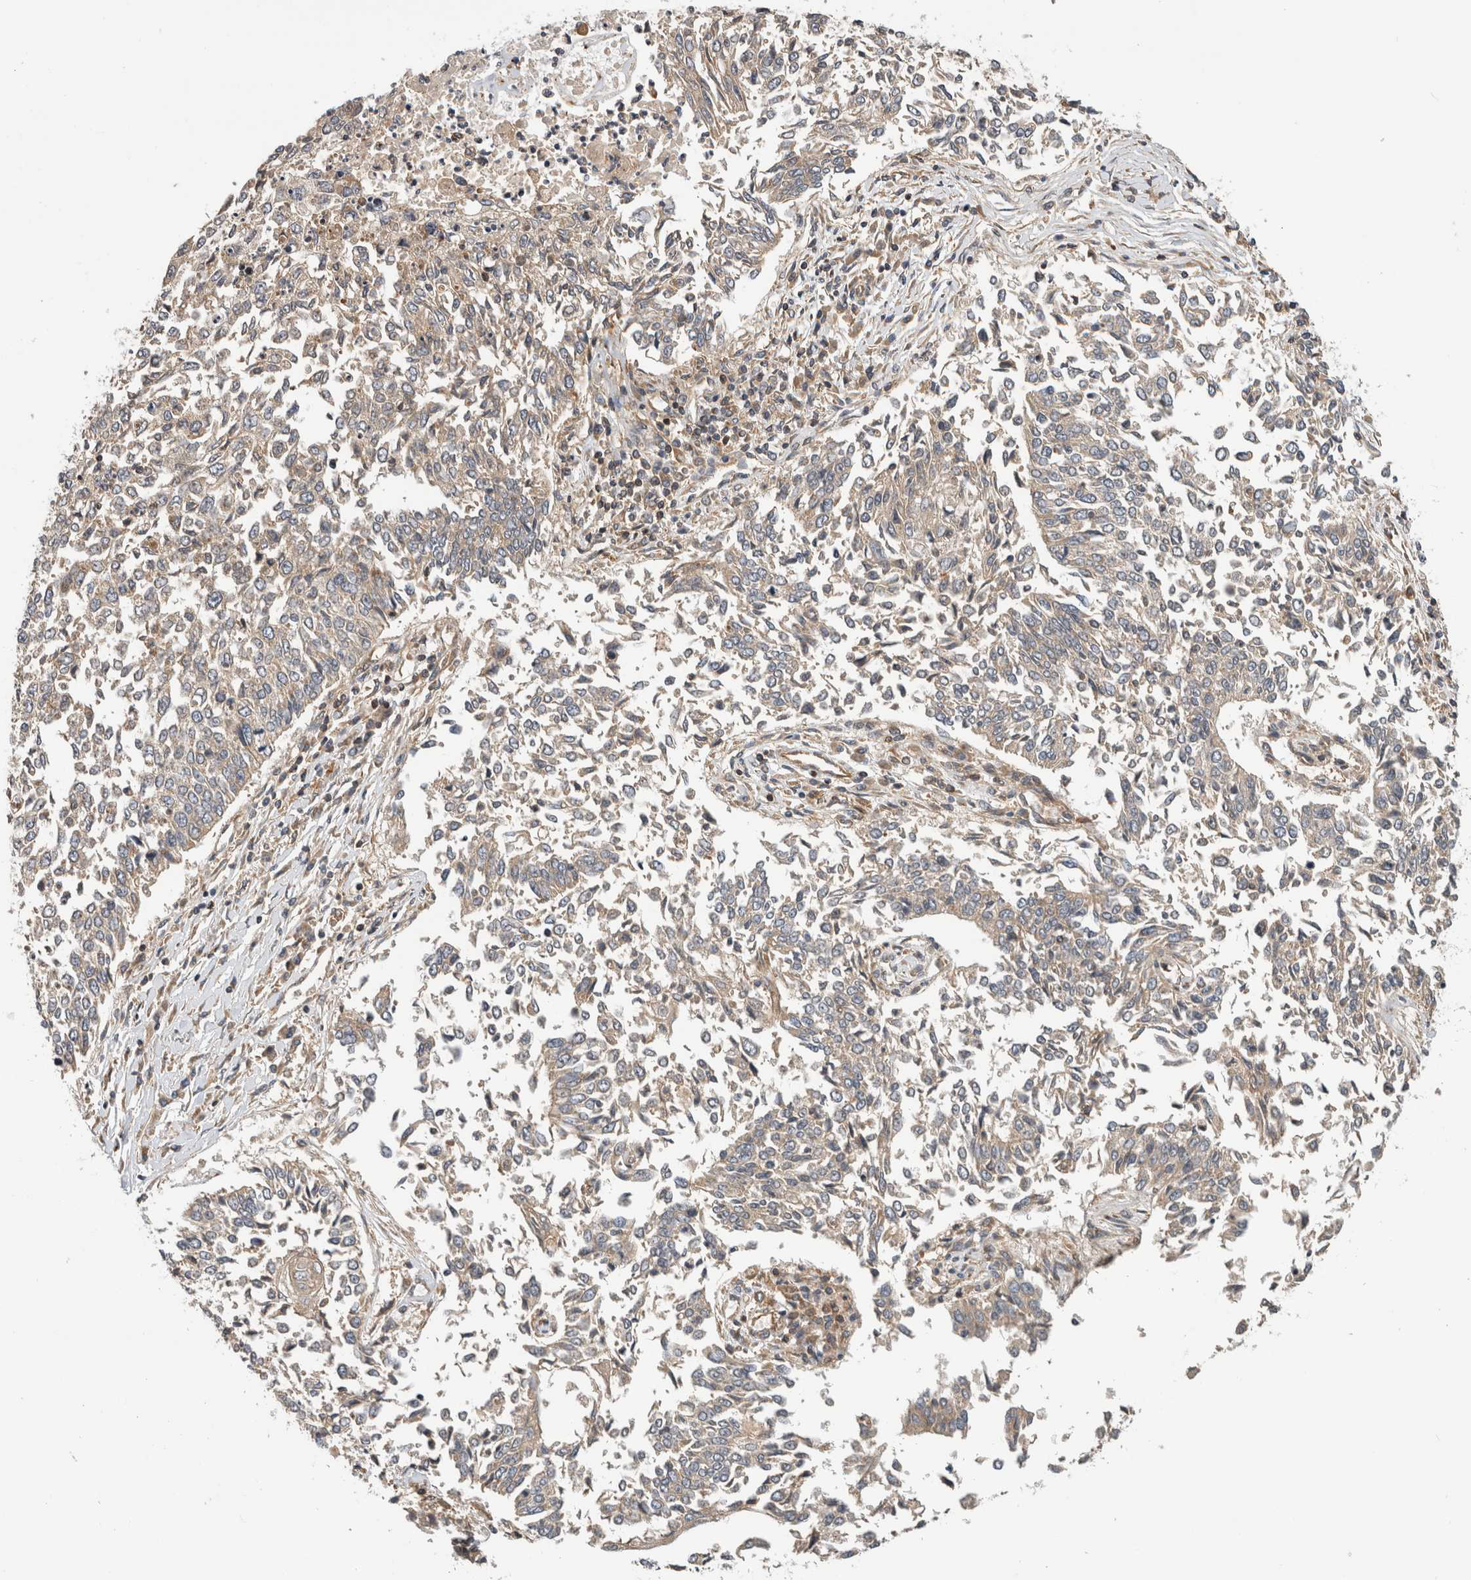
{"staining": {"intensity": "weak", "quantity": "<25%", "location": "cytoplasmic/membranous"}, "tissue": "lung cancer", "cell_type": "Tumor cells", "image_type": "cancer", "snomed": [{"axis": "morphology", "description": "Normal tissue, NOS"}, {"axis": "morphology", "description": "Squamous cell carcinoma, NOS"}, {"axis": "topography", "description": "Cartilage tissue"}, {"axis": "topography", "description": "Bronchus"}, {"axis": "topography", "description": "Lung"}, {"axis": "topography", "description": "Peripheral nerve tissue"}], "caption": "Immunohistochemistry photomicrograph of human lung cancer stained for a protein (brown), which displays no staining in tumor cells.", "gene": "GRIK2", "patient": {"sex": "female", "age": 49}}